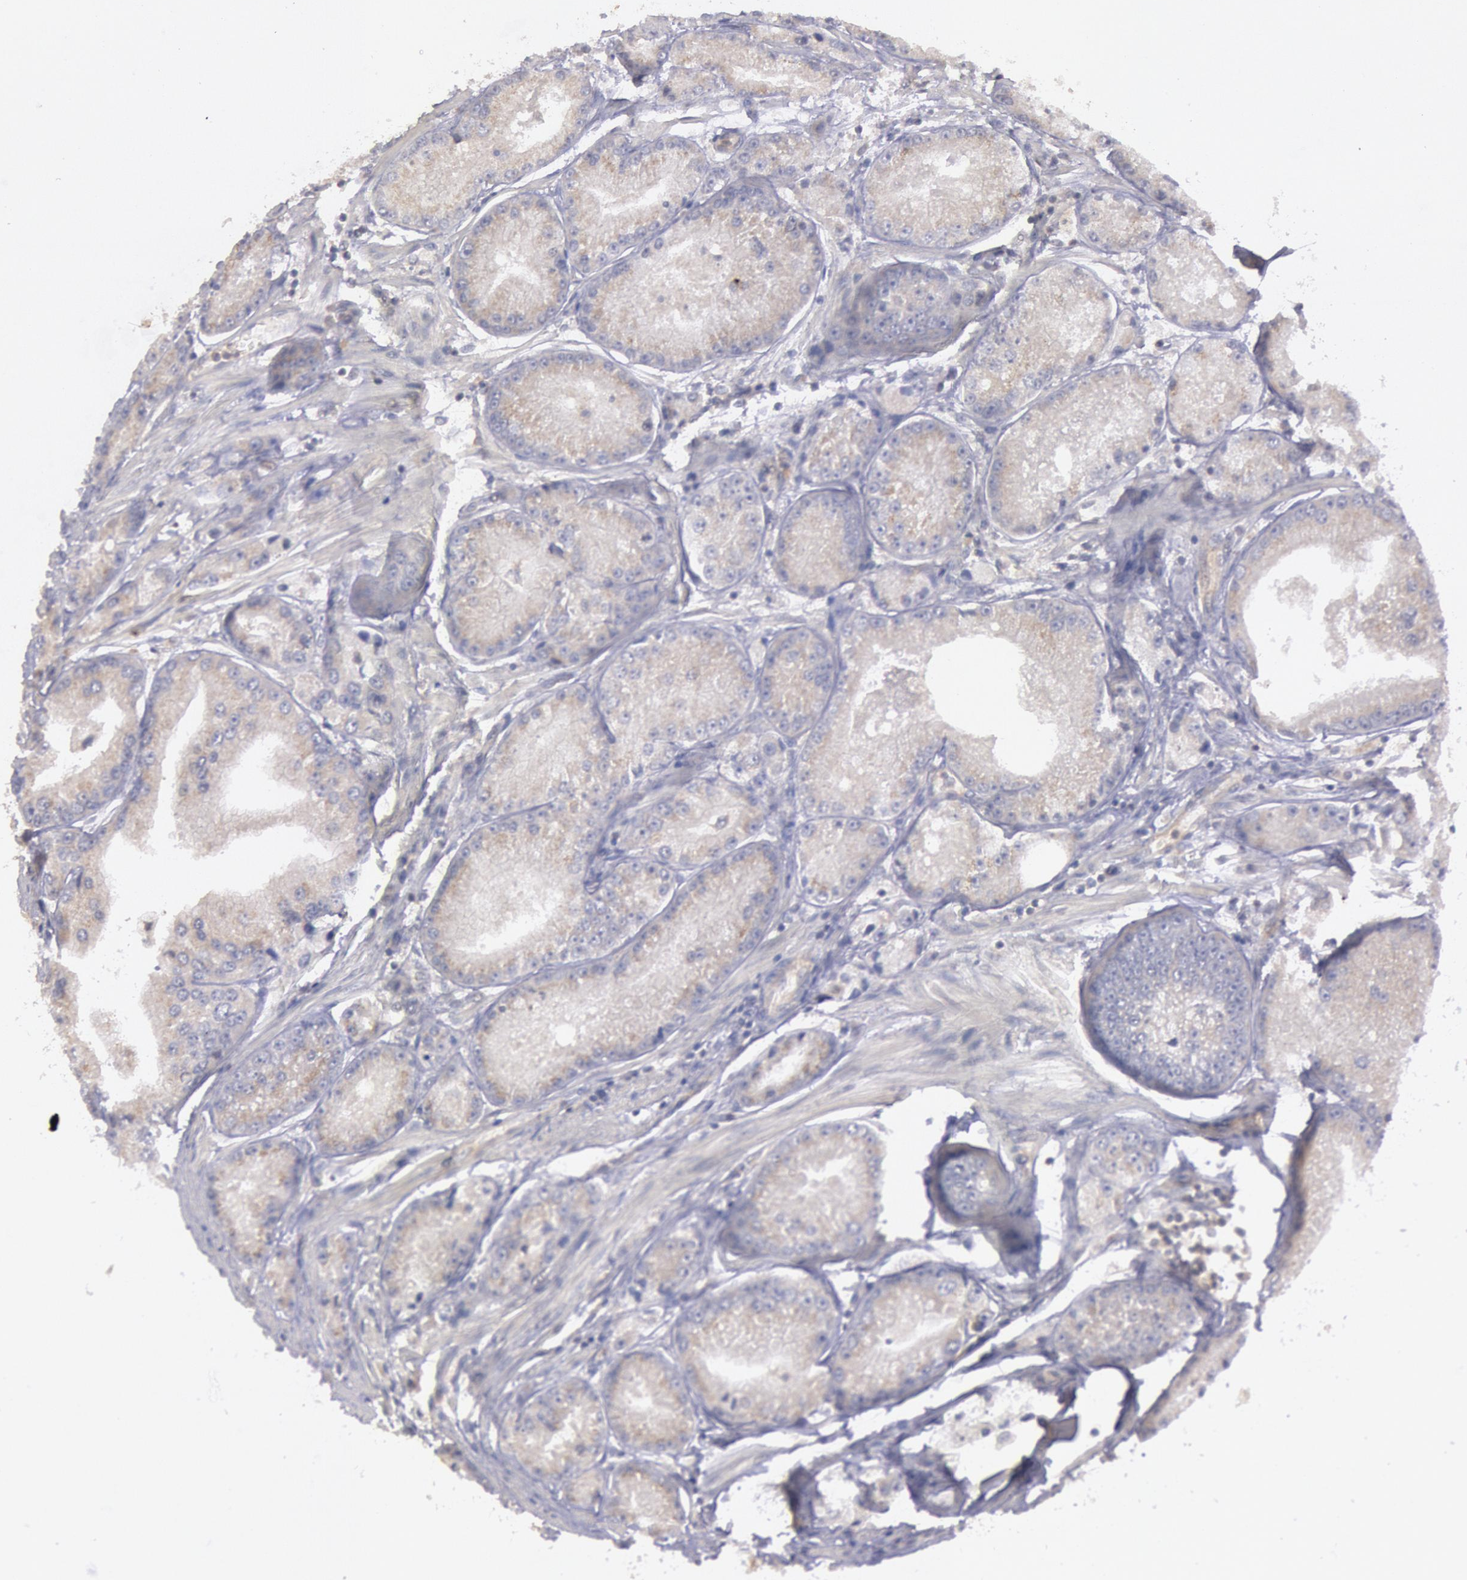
{"staining": {"intensity": "weak", "quantity": "25%-75%", "location": "cytoplasmic/membranous"}, "tissue": "prostate cancer", "cell_type": "Tumor cells", "image_type": "cancer", "snomed": [{"axis": "morphology", "description": "Adenocarcinoma, Medium grade"}, {"axis": "topography", "description": "Prostate"}], "caption": "Immunohistochemistry histopathology image of neoplastic tissue: human adenocarcinoma (medium-grade) (prostate) stained using IHC shows low levels of weak protein expression localized specifically in the cytoplasmic/membranous of tumor cells, appearing as a cytoplasmic/membranous brown color.", "gene": "PIK3R1", "patient": {"sex": "male", "age": 72}}